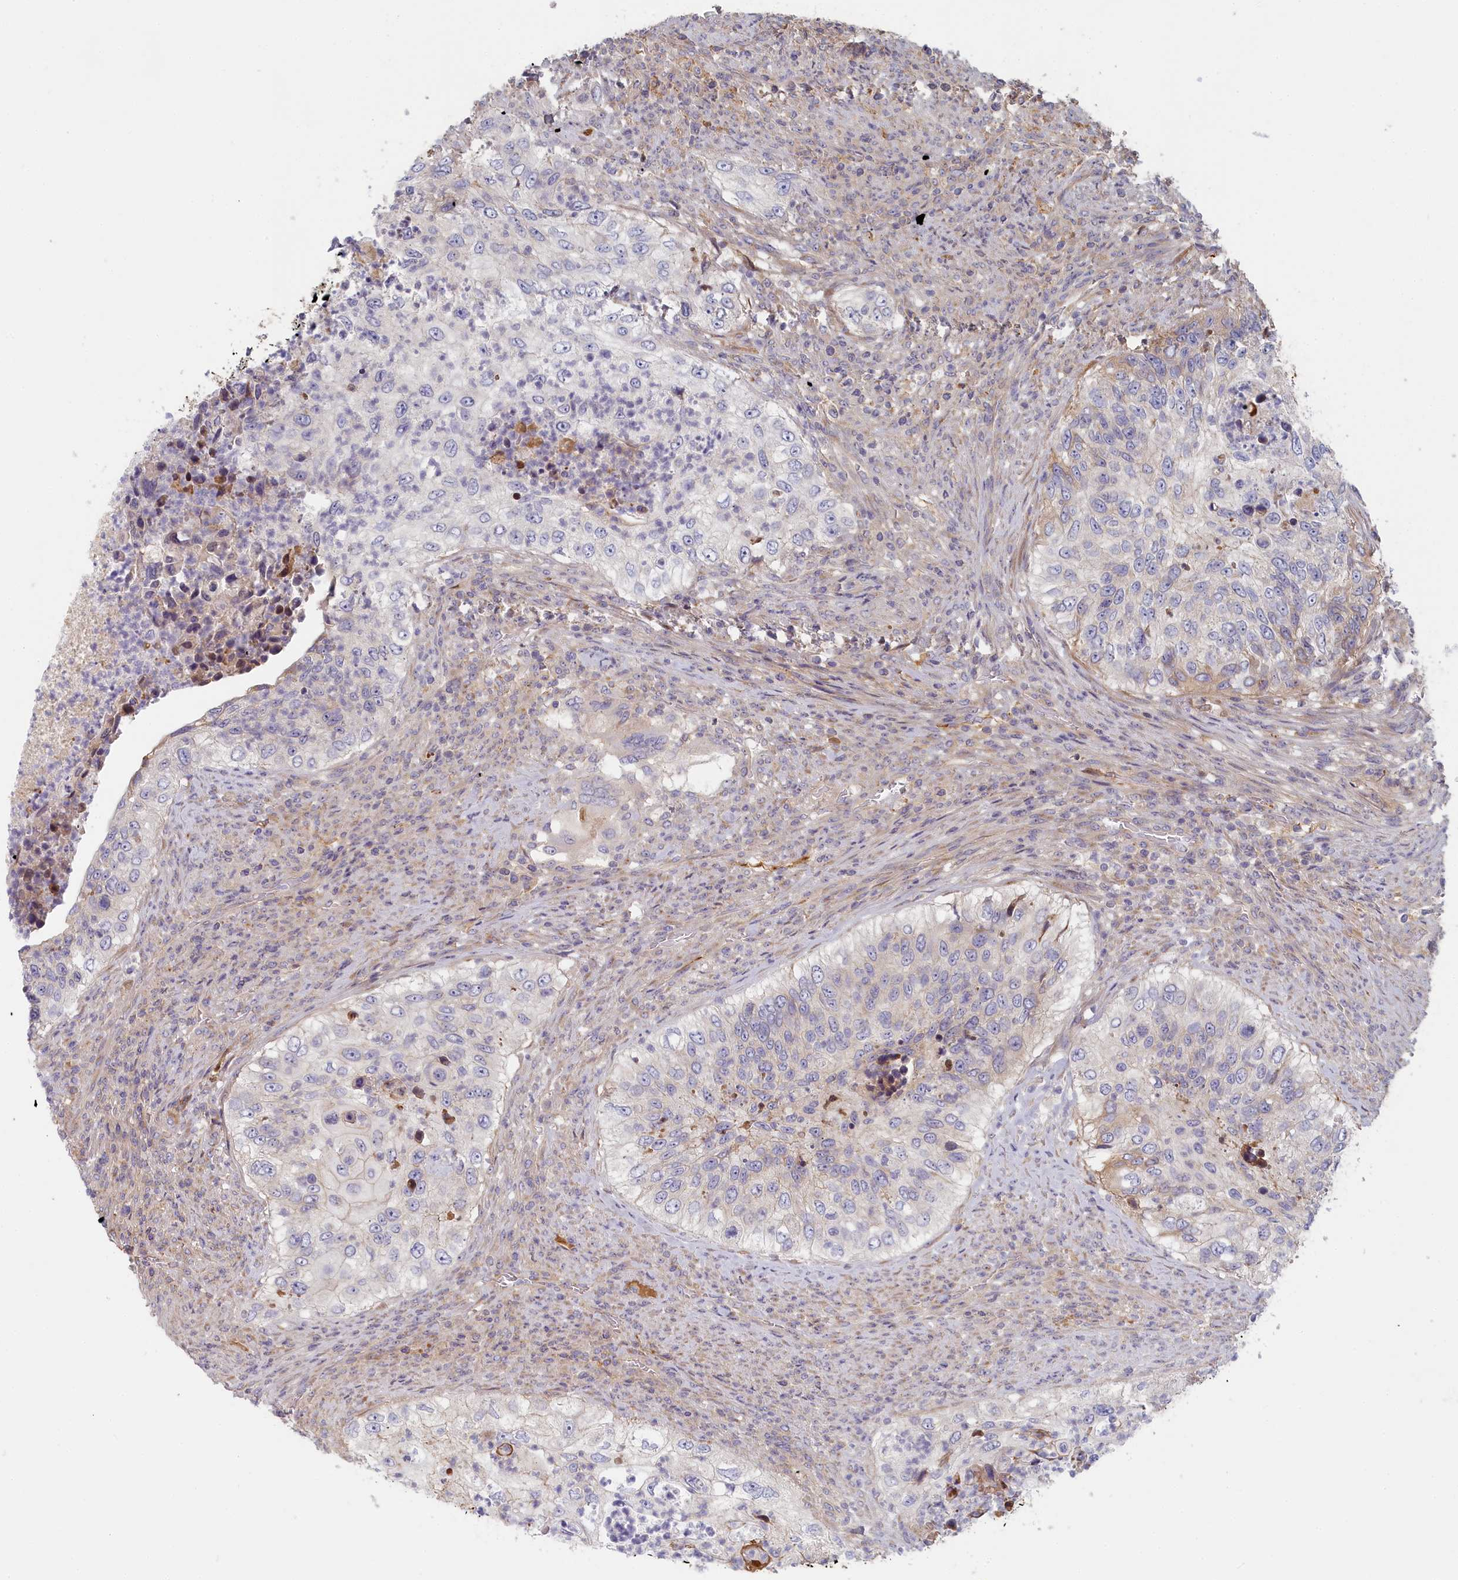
{"staining": {"intensity": "negative", "quantity": "none", "location": "none"}, "tissue": "urothelial cancer", "cell_type": "Tumor cells", "image_type": "cancer", "snomed": [{"axis": "morphology", "description": "Urothelial carcinoma, High grade"}, {"axis": "topography", "description": "Urinary bladder"}], "caption": "Tumor cells show no significant expression in high-grade urothelial carcinoma.", "gene": "STX16", "patient": {"sex": "female", "age": 60}}